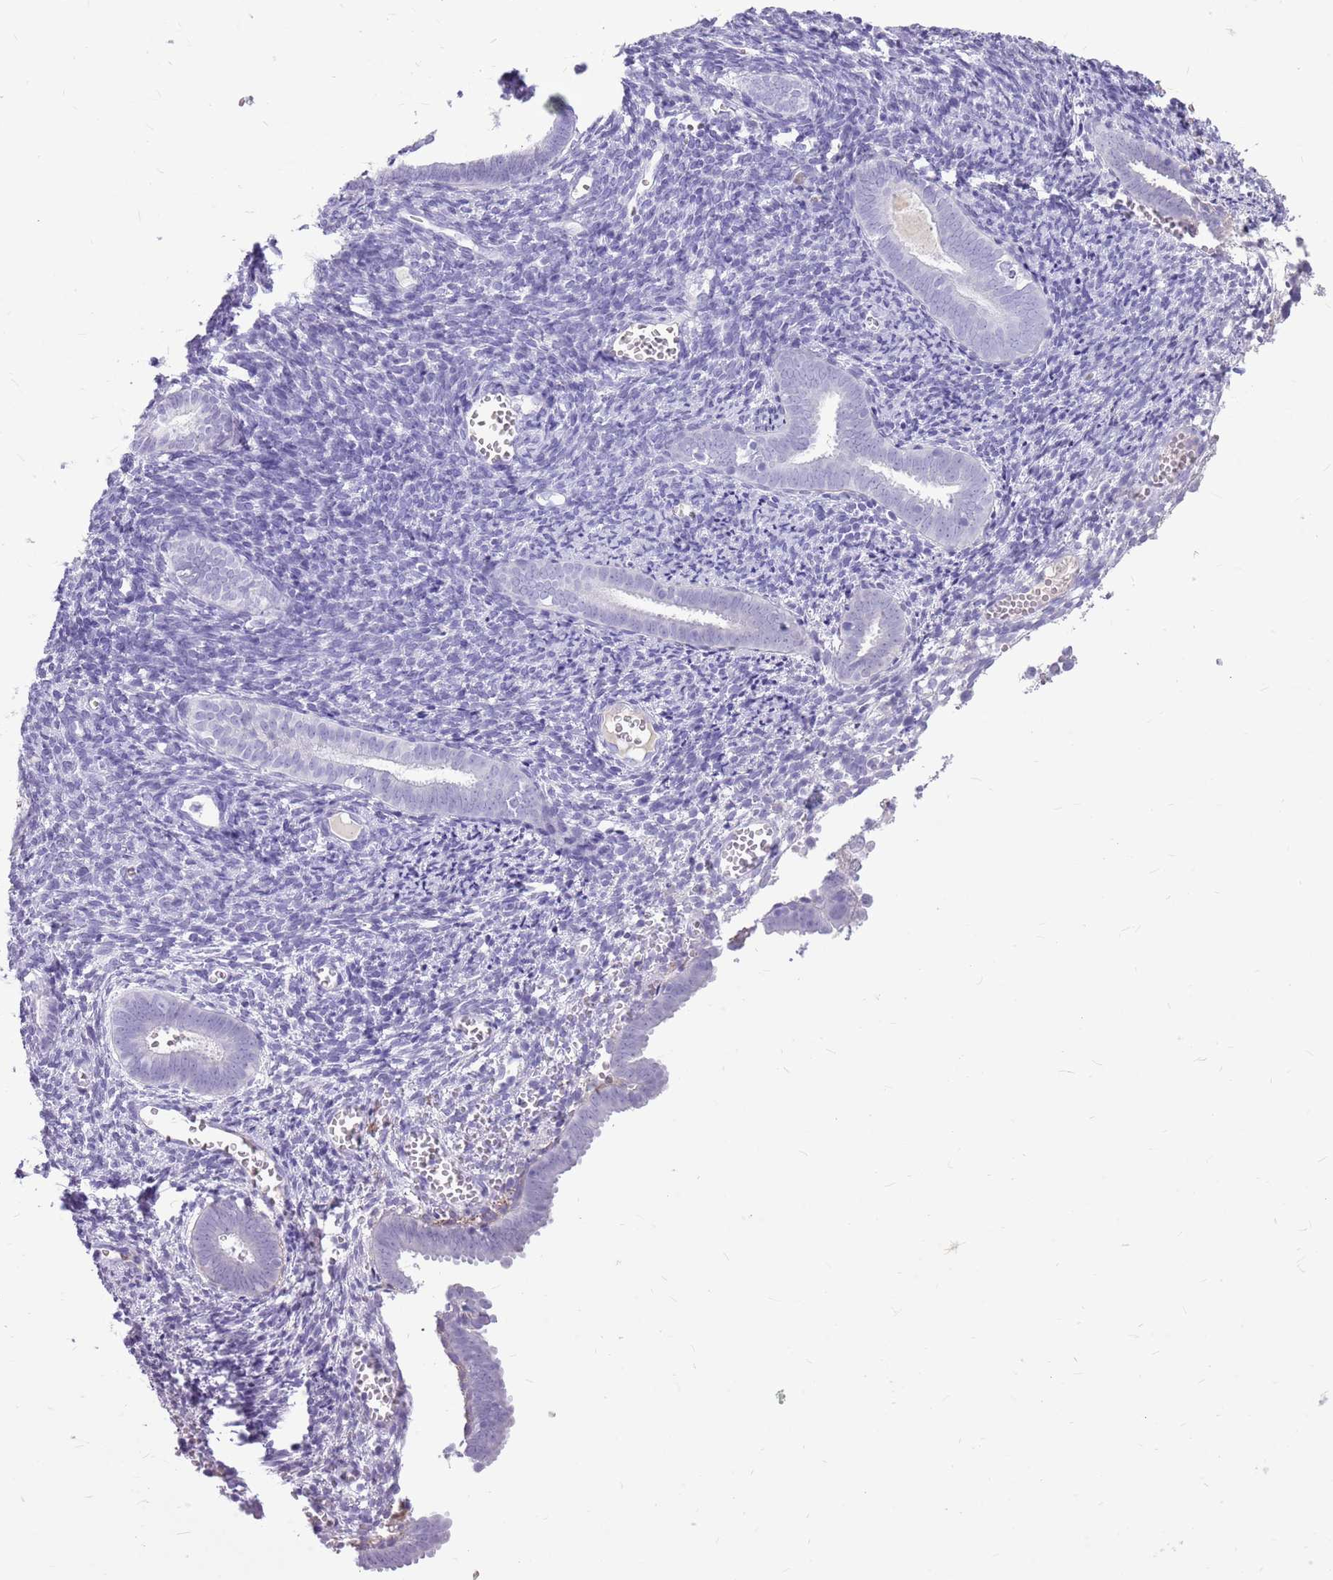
{"staining": {"intensity": "negative", "quantity": "none", "location": "none"}, "tissue": "endometrial cancer", "cell_type": "Tumor cells", "image_type": "cancer", "snomed": [{"axis": "morphology", "description": "Adenocarcinoma, NOS"}, {"axis": "topography", "description": "Endometrium"}], "caption": "Histopathology image shows no protein positivity in tumor cells of adenocarcinoma (endometrial) tissue.", "gene": "ZNF425", "patient": {"sex": "female", "age": 75}}